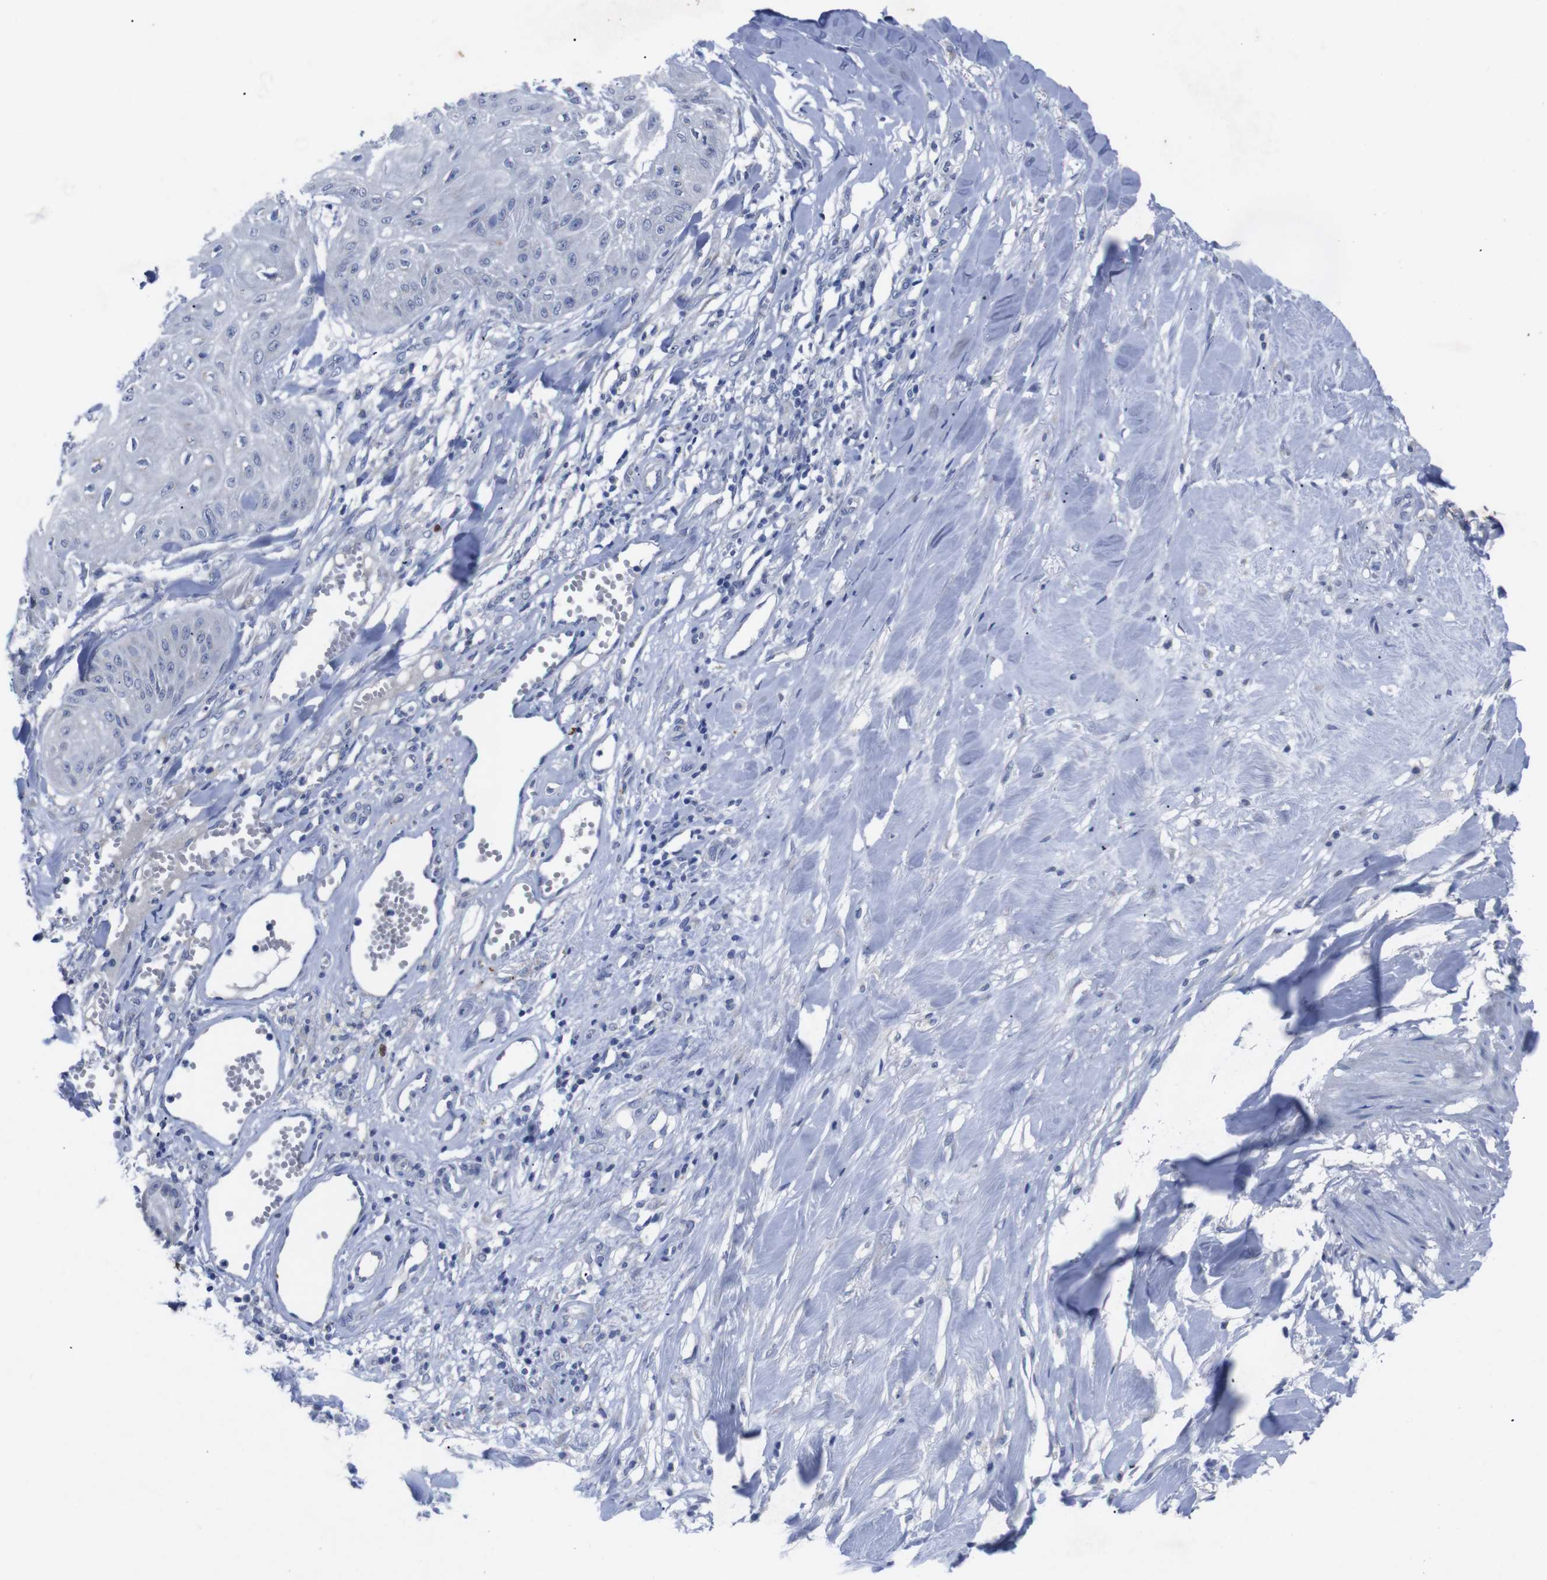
{"staining": {"intensity": "negative", "quantity": "none", "location": "none"}, "tissue": "skin cancer", "cell_type": "Tumor cells", "image_type": "cancer", "snomed": [{"axis": "morphology", "description": "Squamous cell carcinoma, NOS"}, {"axis": "topography", "description": "Skin"}], "caption": "The histopathology image reveals no significant staining in tumor cells of skin cancer.", "gene": "IRF4", "patient": {"sex": "male", "age": 74}}